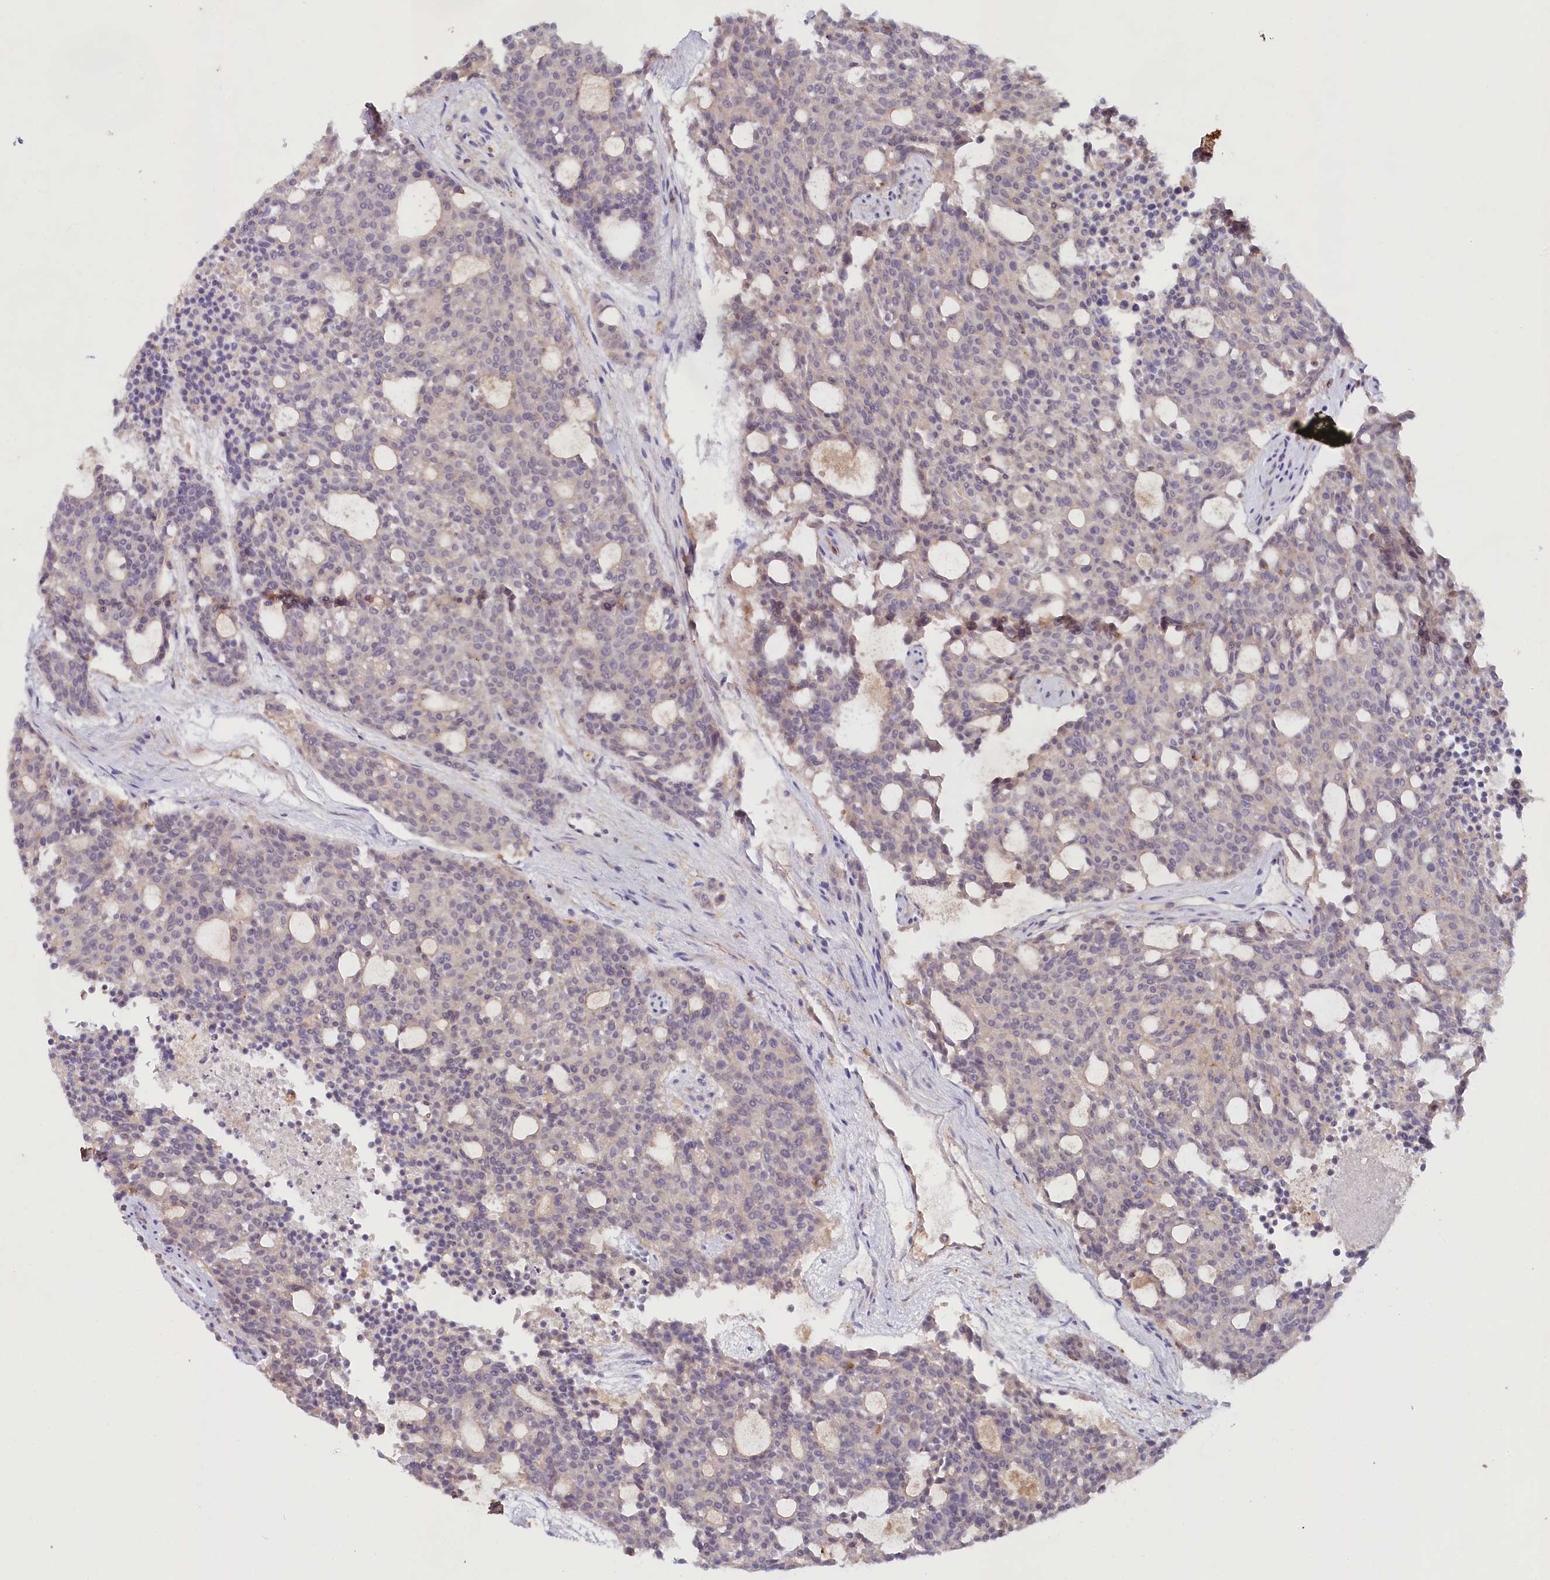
{"staining": {"intensity": "negative", "quantity": "none", "location": "none"}, "tissue": "carcinoid", "cell_type": "Tumor cells", "image_type": "cancer", "snomed": [{"axis": "morphology", "description": "Carcinoid, malignant, NOS"}, {"axis": "topography", "description": "Pancreas"}], "caption": "Tumor cells show no significant positivity in carcinoid (malignant).", "gene": "ALDH3B1", "patient": {"sex": "female", "age": 54}}